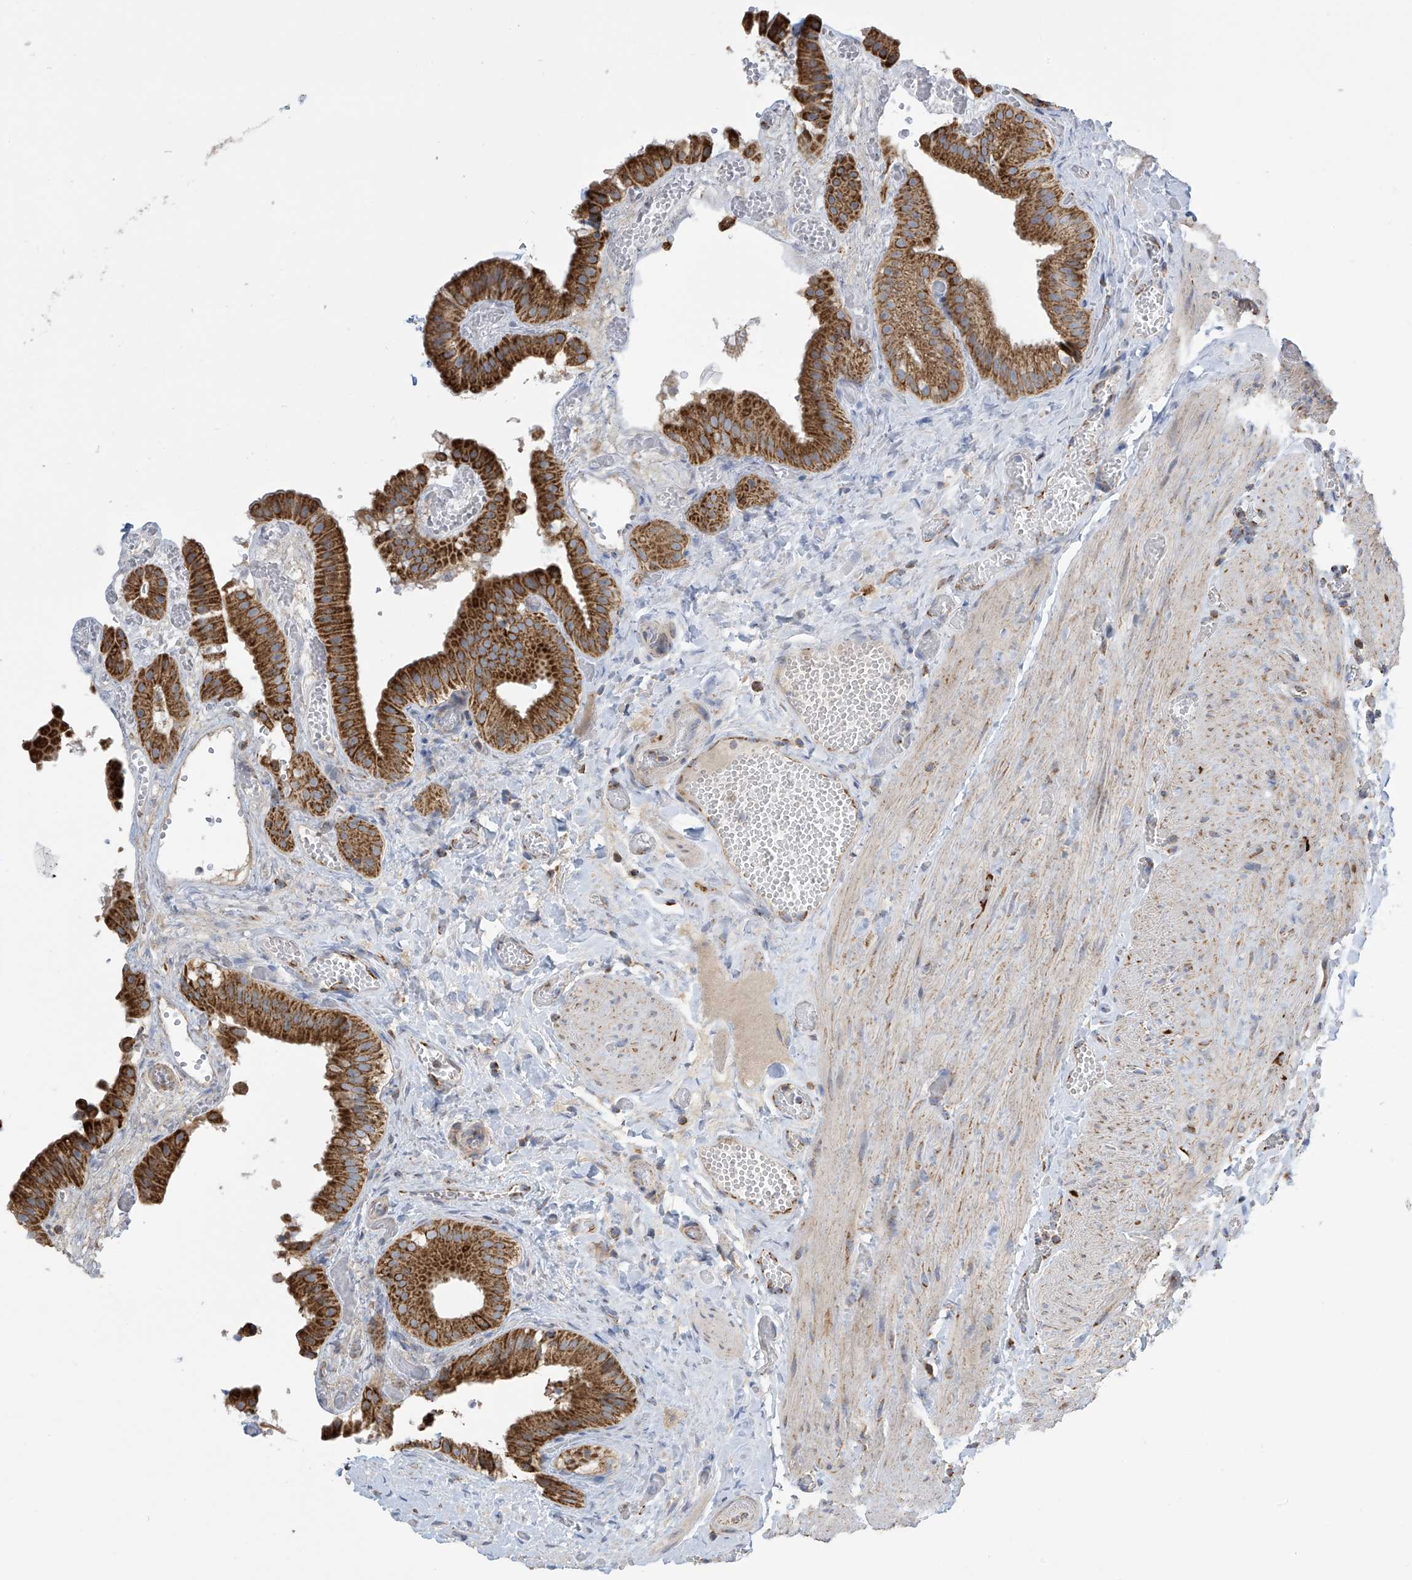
{"staining": {"intensity": "strong", "quantity": ">75%", "location": "cytoplasmic/membranous"}, "tissue": "gallbladder", "cell_type": "Glandular cells", "image_type": "normal", "snomed": [{"axis": "morphology", "description": "Normal tissue, NOS"}, {"axis": "topography", "description": "Gallbladder"}], "caption": "Gallbladder was stained to show a protein in brown. There is high levels of strong cytoplasmic/membranous expression in about >75% of glandular cells. Nuclei are stained in blue.", "gene": "PNPT1", "patient": {"sex": "female", "age": 64}}